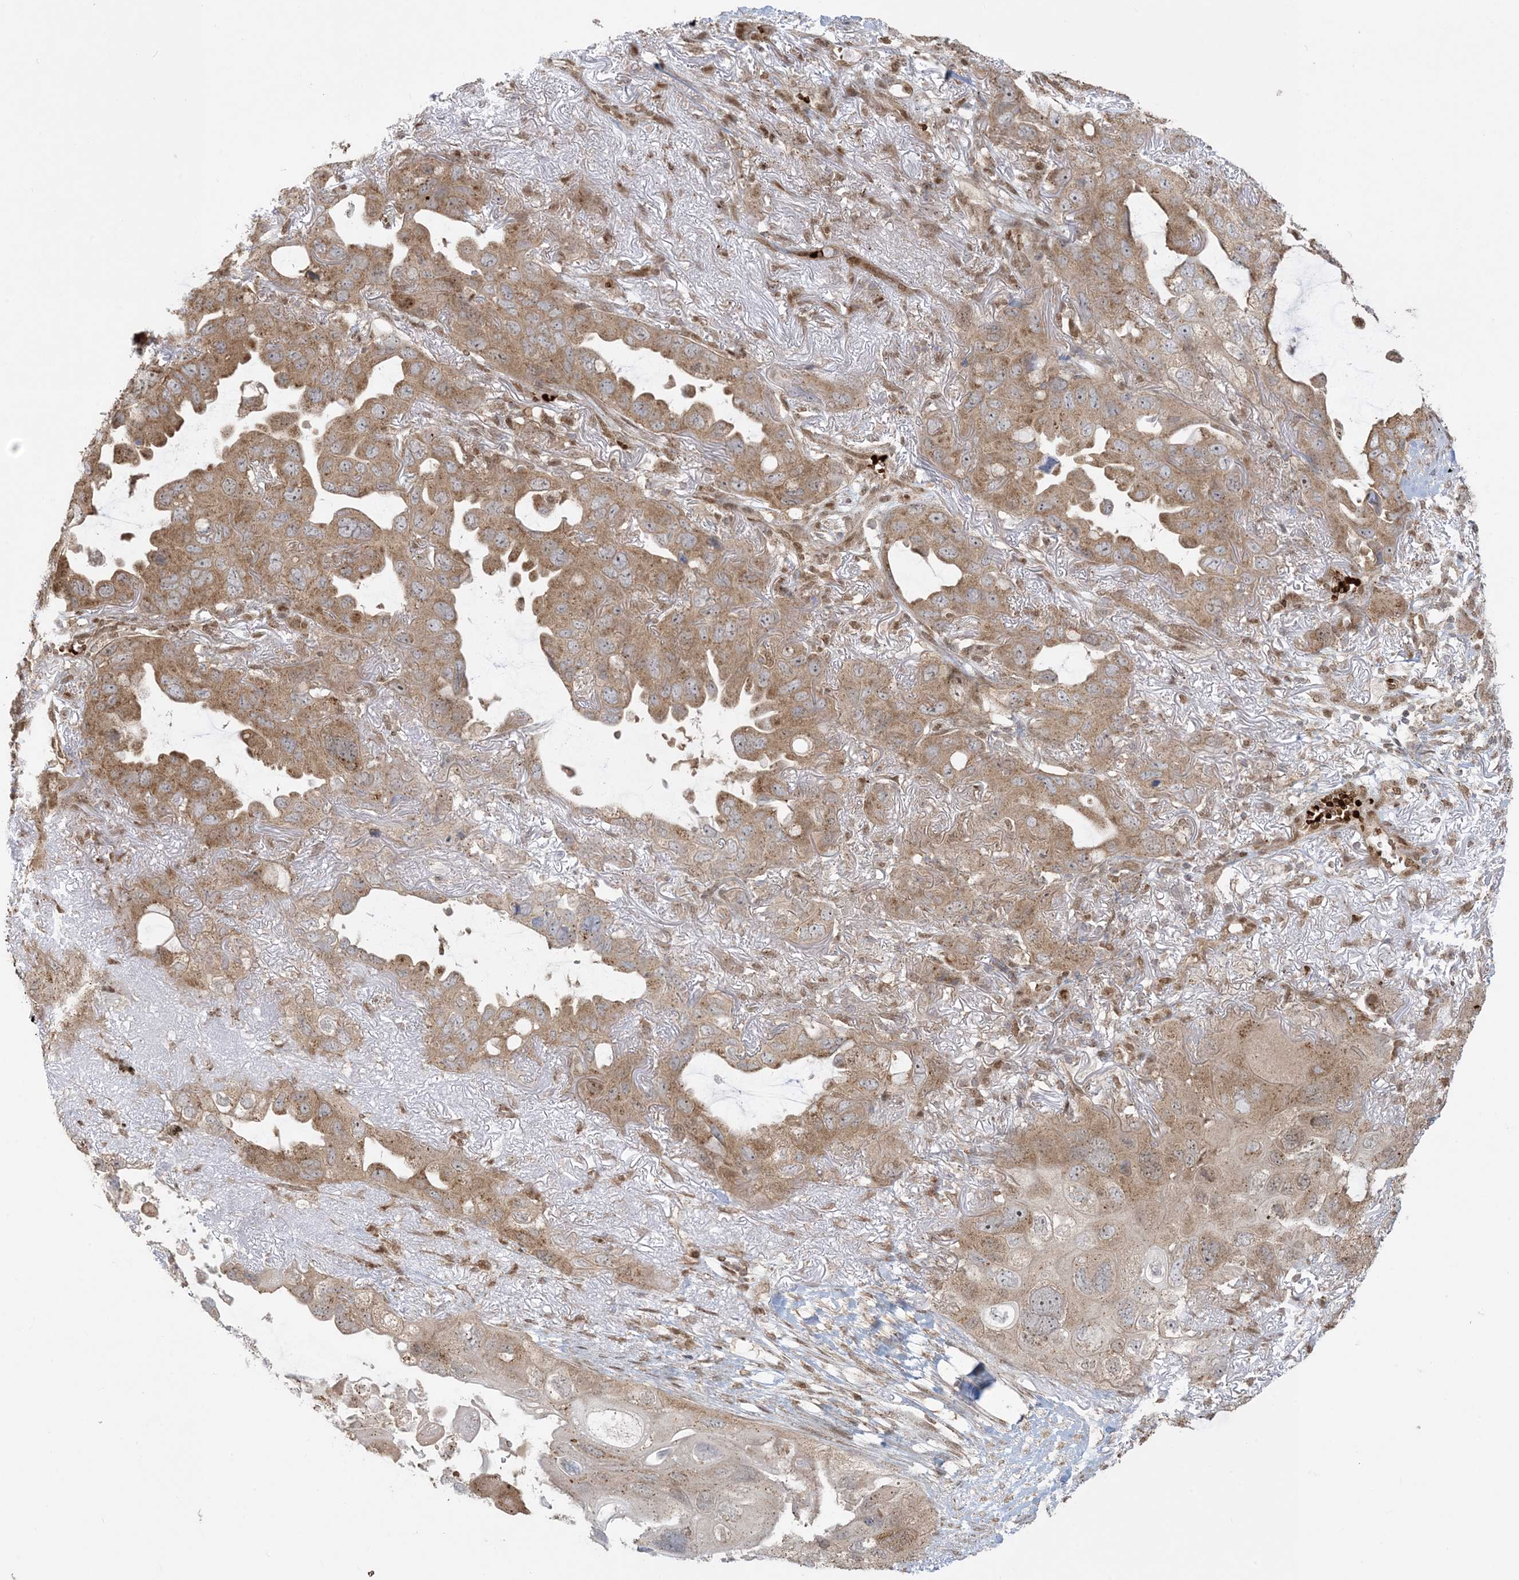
{"staining": {"intensity": "moderate", "quantity": ">75%", "location": "cytoplasmic/membranous"}, "tissue": "lung cancer", "cell_type": "Tumor cells", "image_type": "cancer", "snomed": [{"axis": "morphology", "description": "Squamous cell carcinoma, NOS"}, {"axis": "topography", "description": "Lung"}], "caption": "This is an image of immunohistochemistry (IHC) staining of squamous cell carcinoma (lung), which shows moderate staining in the cytoplasmic/membranous of tumor cells.", "gene": "ABCF3", "patient": {"sex": "female", "age": 73}}